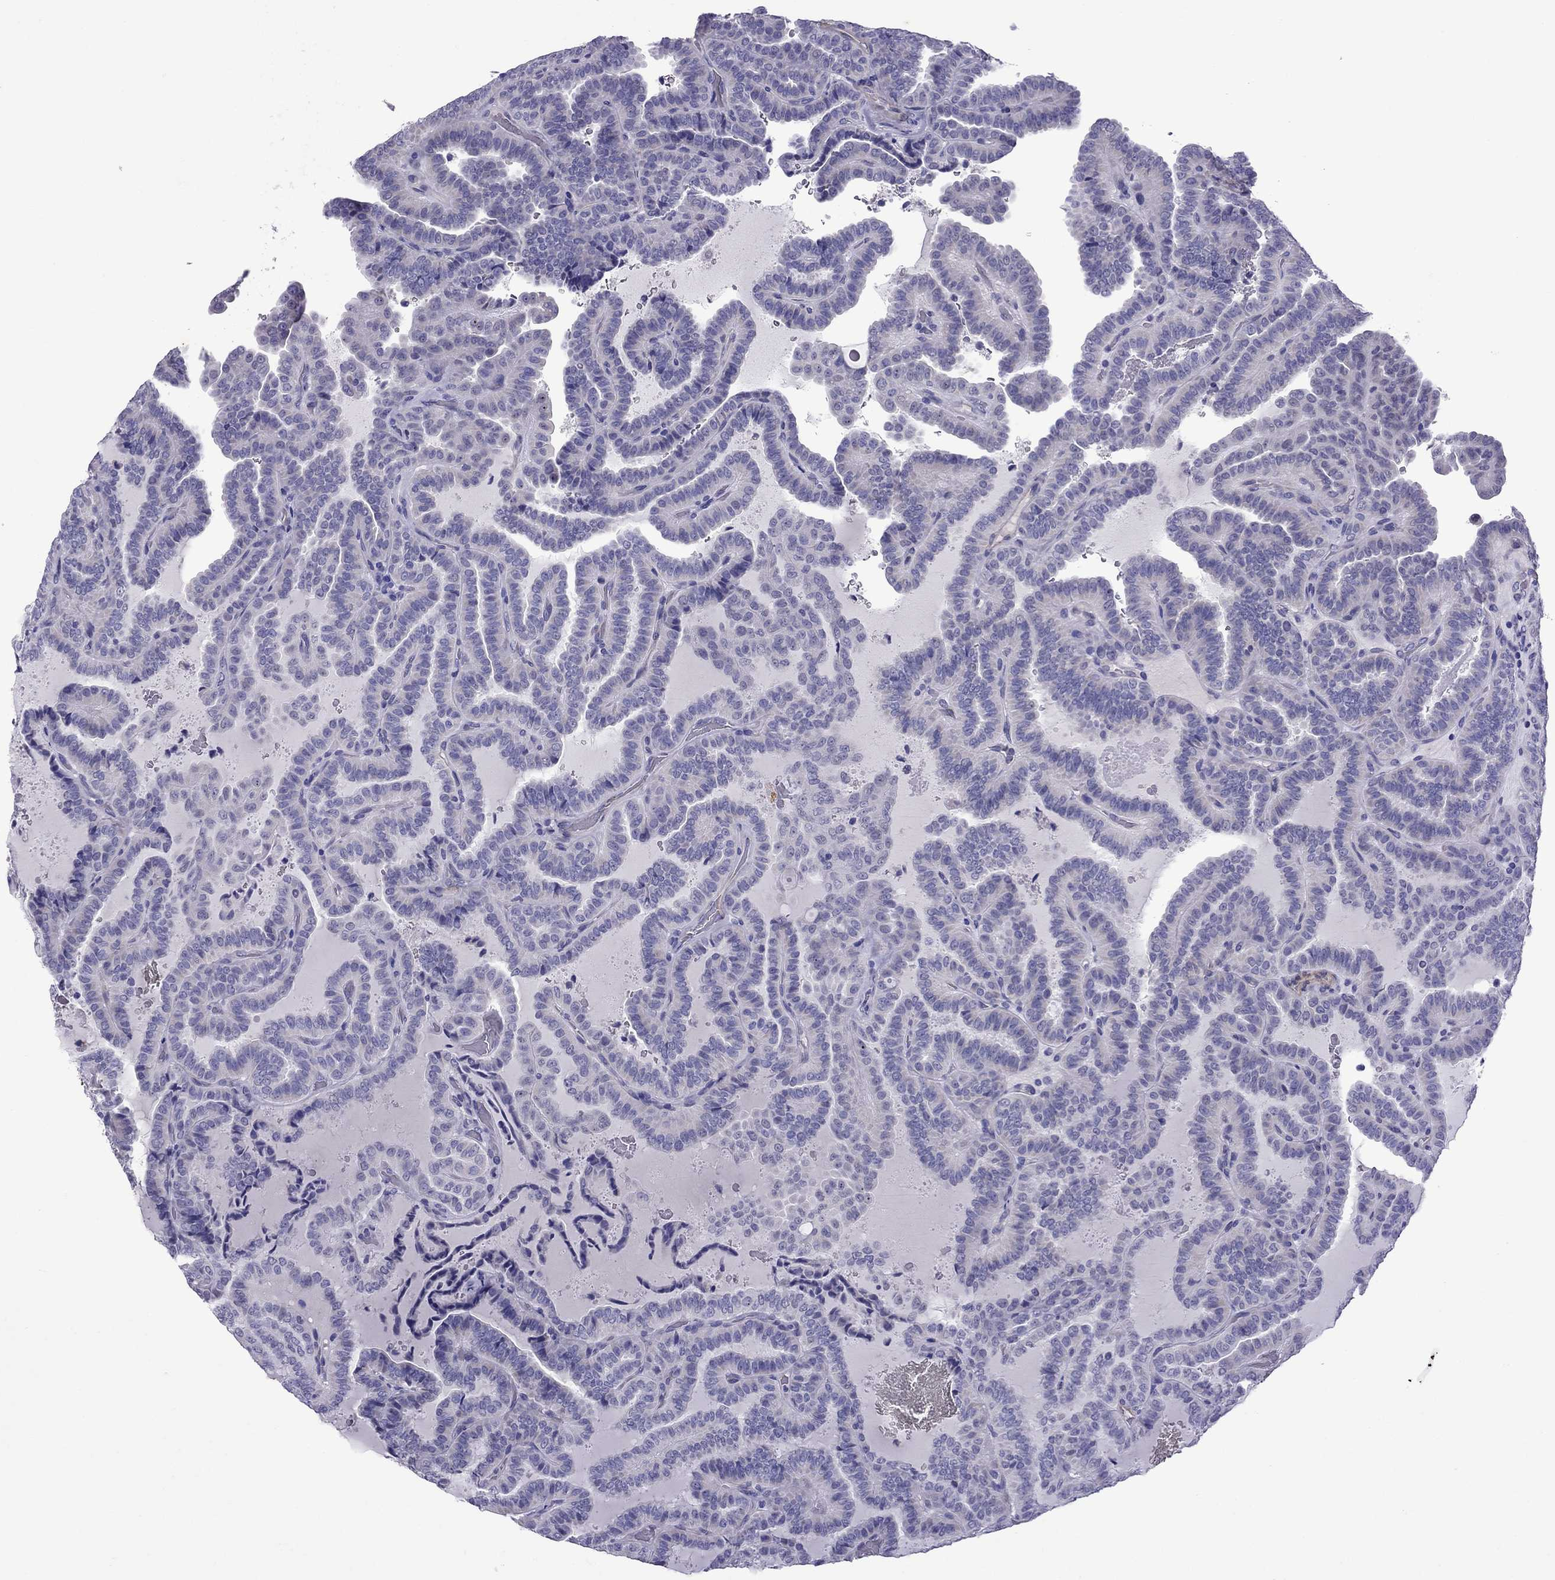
{"staining": {"intensity": "negative", "quantity": "none", "location": "none"}, "tissue": "thyroid cancer", "cell_type": "Tumor cells", "image_type": "cancer", "snomed": [{"axis": "morphology", "description": "Papillary adenocarcinoma, NOS"}, {"axis": "topography", "description": "Thyroid gland"}], "caption": "Immunohistochemistry image of neoplastic tissue: thyroid cancer stained with DAB (3,3'-diaminobenzidine) reveals no significant protein staining in tumor cells.", "gene": "CHRNA5", "patient": {"sex": "female", "age": 39}}